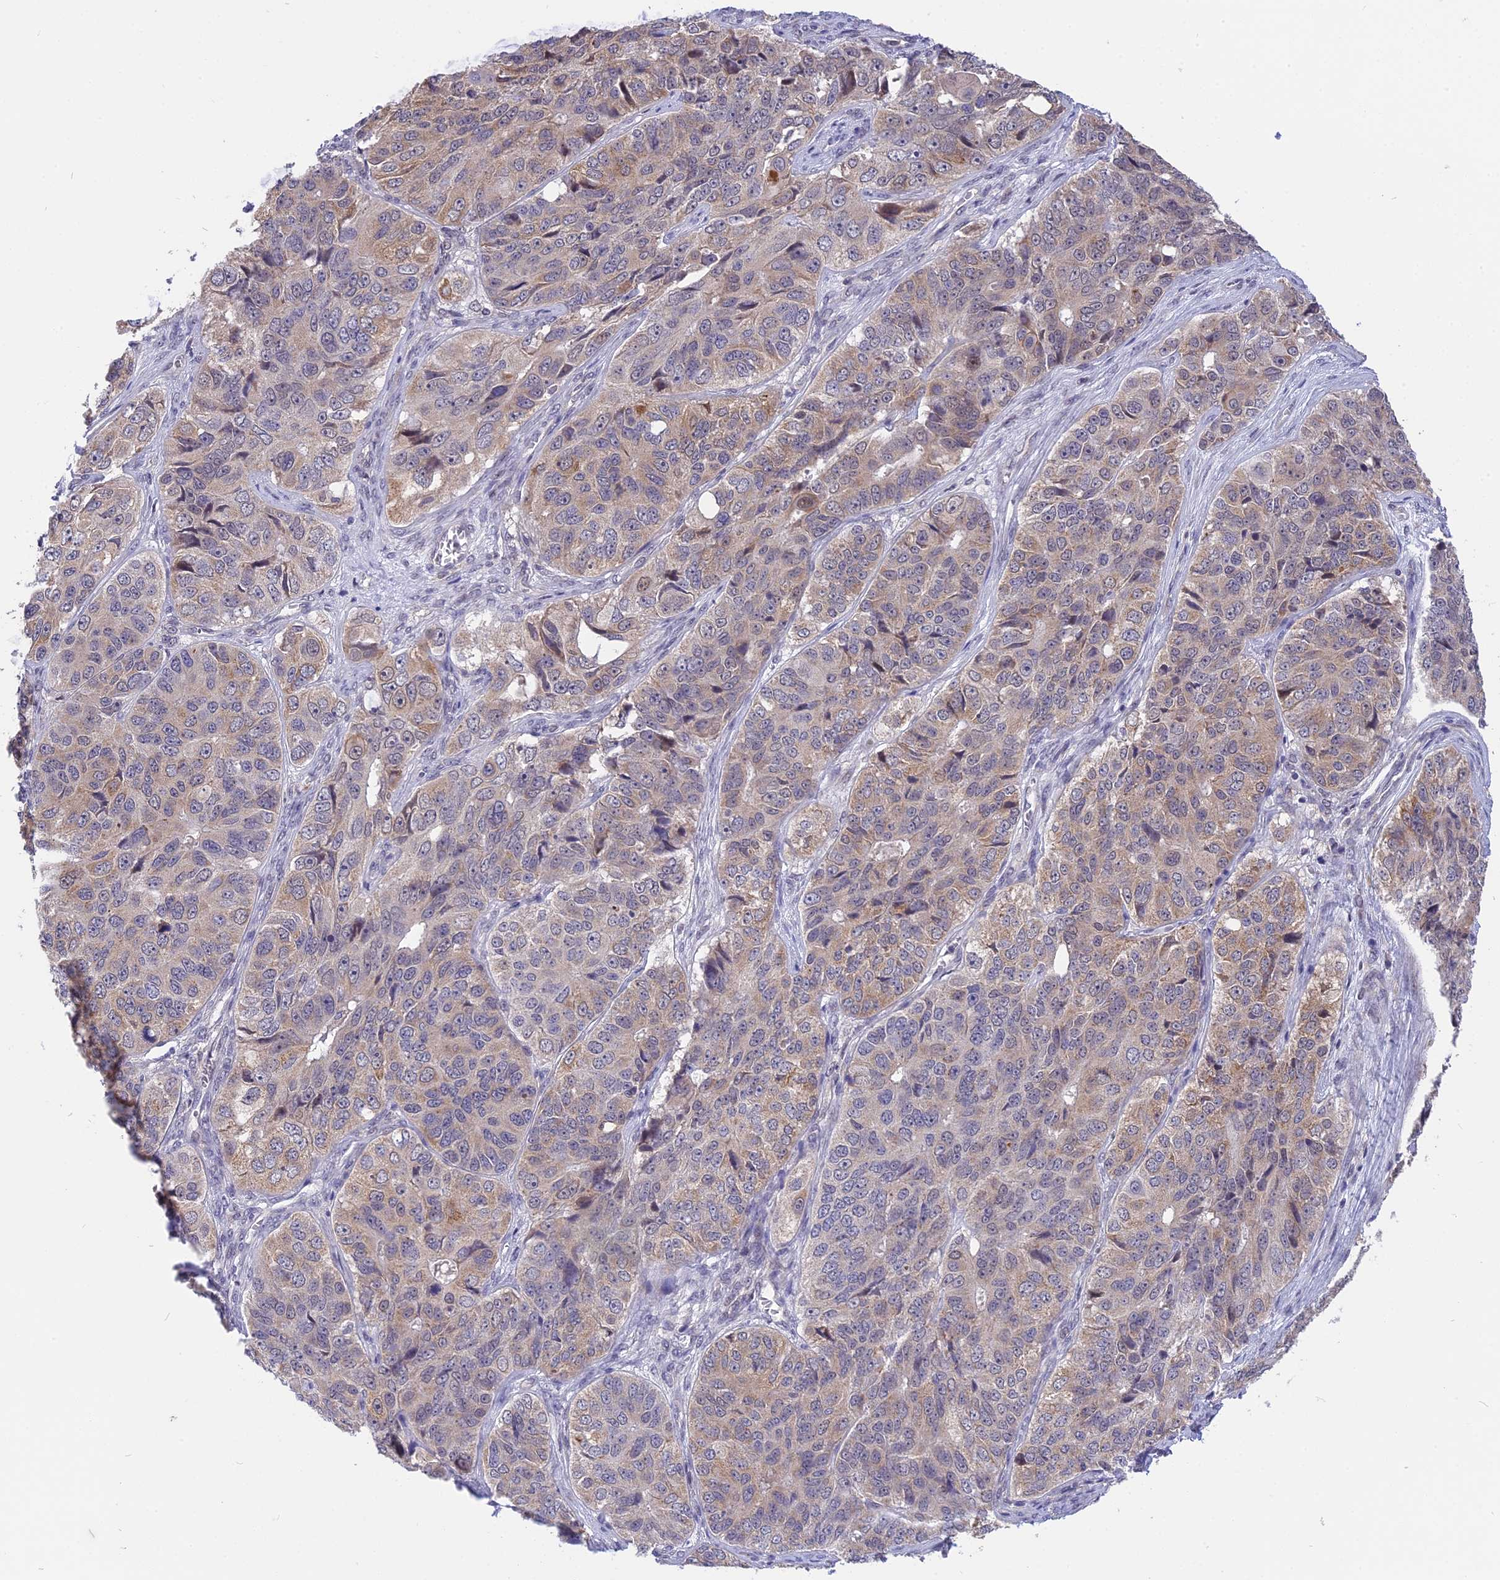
{"staining": {"intensity": "moderate", "quantity": "25%-75%", "location": "cytoplasmic/membranous,nuclear"}, "tissue": "ovarian cancer", "cell_type": "Tumor cells", "image_type": "cancer", "snomed": [{"axis": "morphology", "description": "Carcinoma, endometroid"}, {"axis": "topography", "description": "Ovary"}], "caption": "Immunohistochemistry (IHC) staining of ovarian cancer, which reveals medium levels of moderate cytoplasmic/membranous and nuclear positivity in about 25%-75% of tumor cells indicating moderate cytoplasmic/membranous and nuclear protein expression. The staining was performed using DAB (3,3'-diaminobenzidine) (brown) for protein detection and nuclei were counterstained in hematoxylin (blue).", "gene": "KCTD14", "patient": {"sex": "female", "age": 51}}